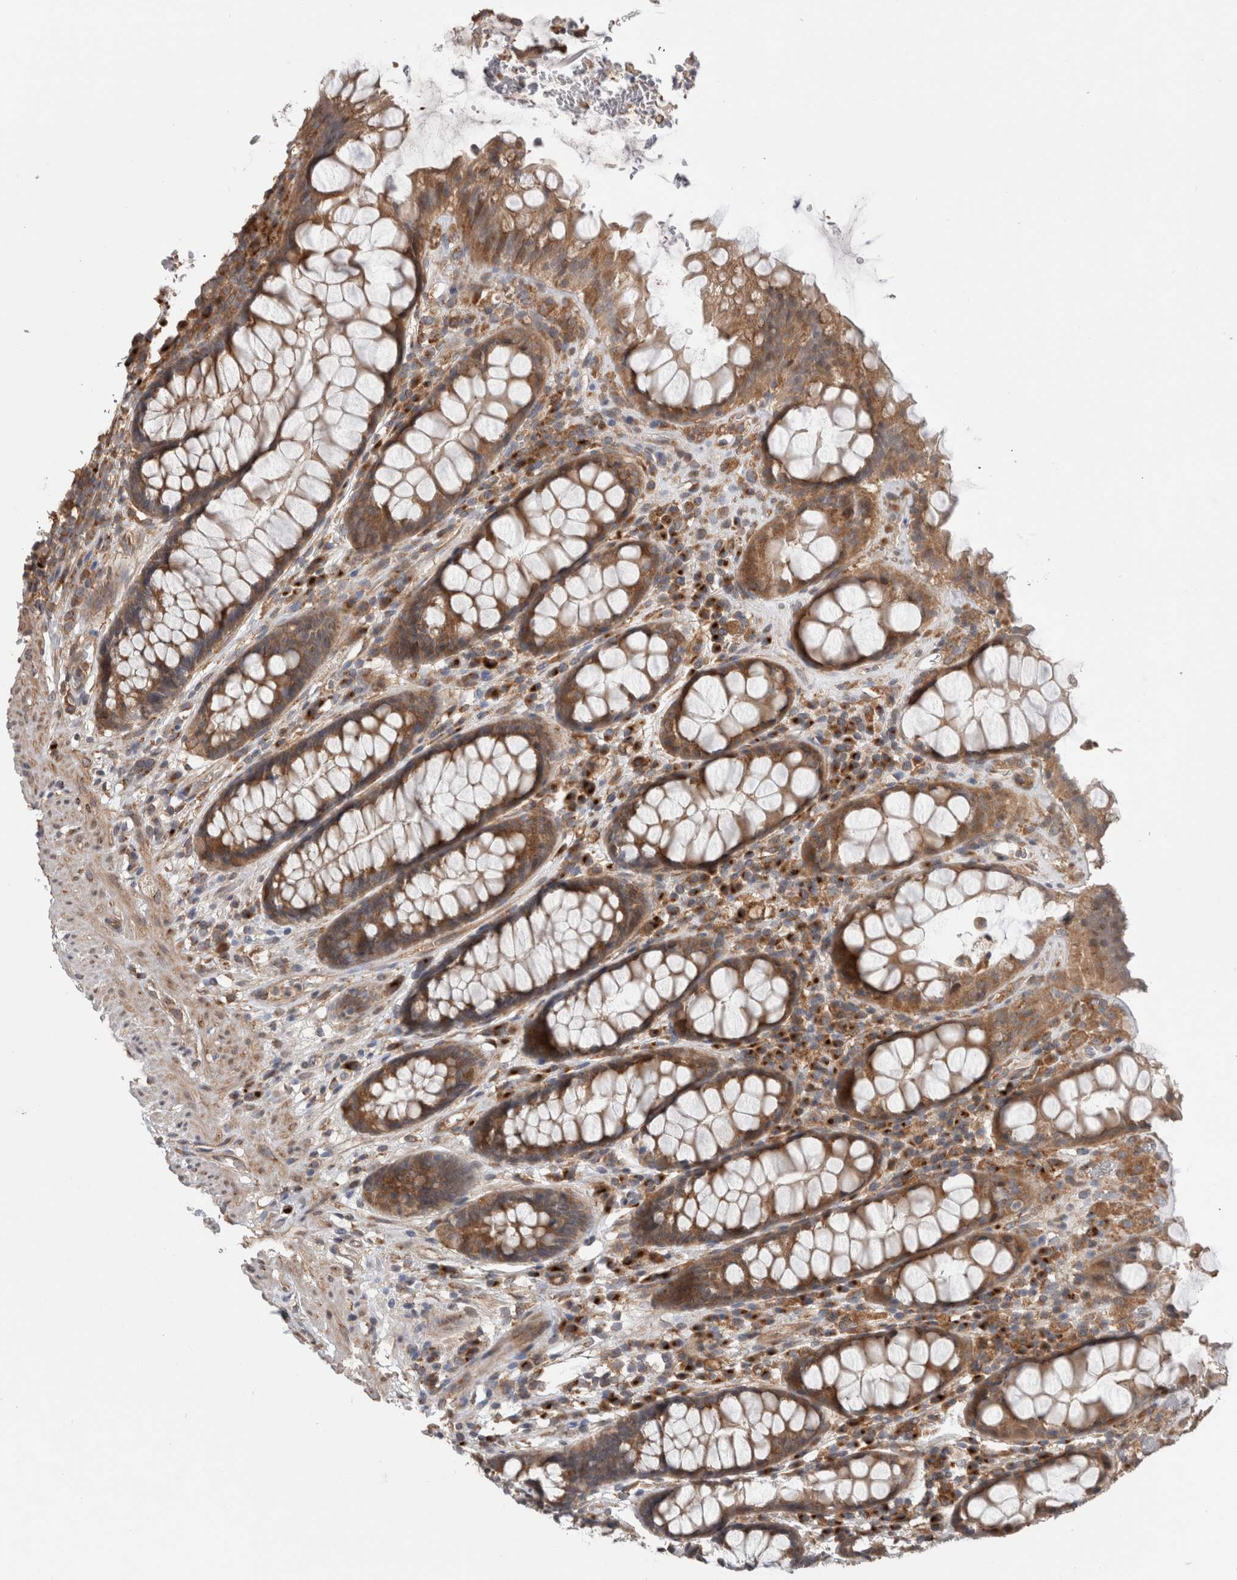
{"staining": {"intensity": "moderate", "quantity": ">75%", "location": "cytoplasmic/membranous"}, "tissue": "rectum", "cell_type": "Glandular cells", "image_type": "normal", "snomed": [{"axis": "morphology", "description": "Normal tissue, NOS"}, {"axis": "topography", "description": "Rectum"}], "caption": "The immunohistochemical stain labels moderate cytoplasmic/membranous expression in glandular cells of benign rectum. (DAB = brown stain, brightfield microscopy at high magnification).", "gene": "TRIM5", "patient": {"sex": "male", "age": 64}}